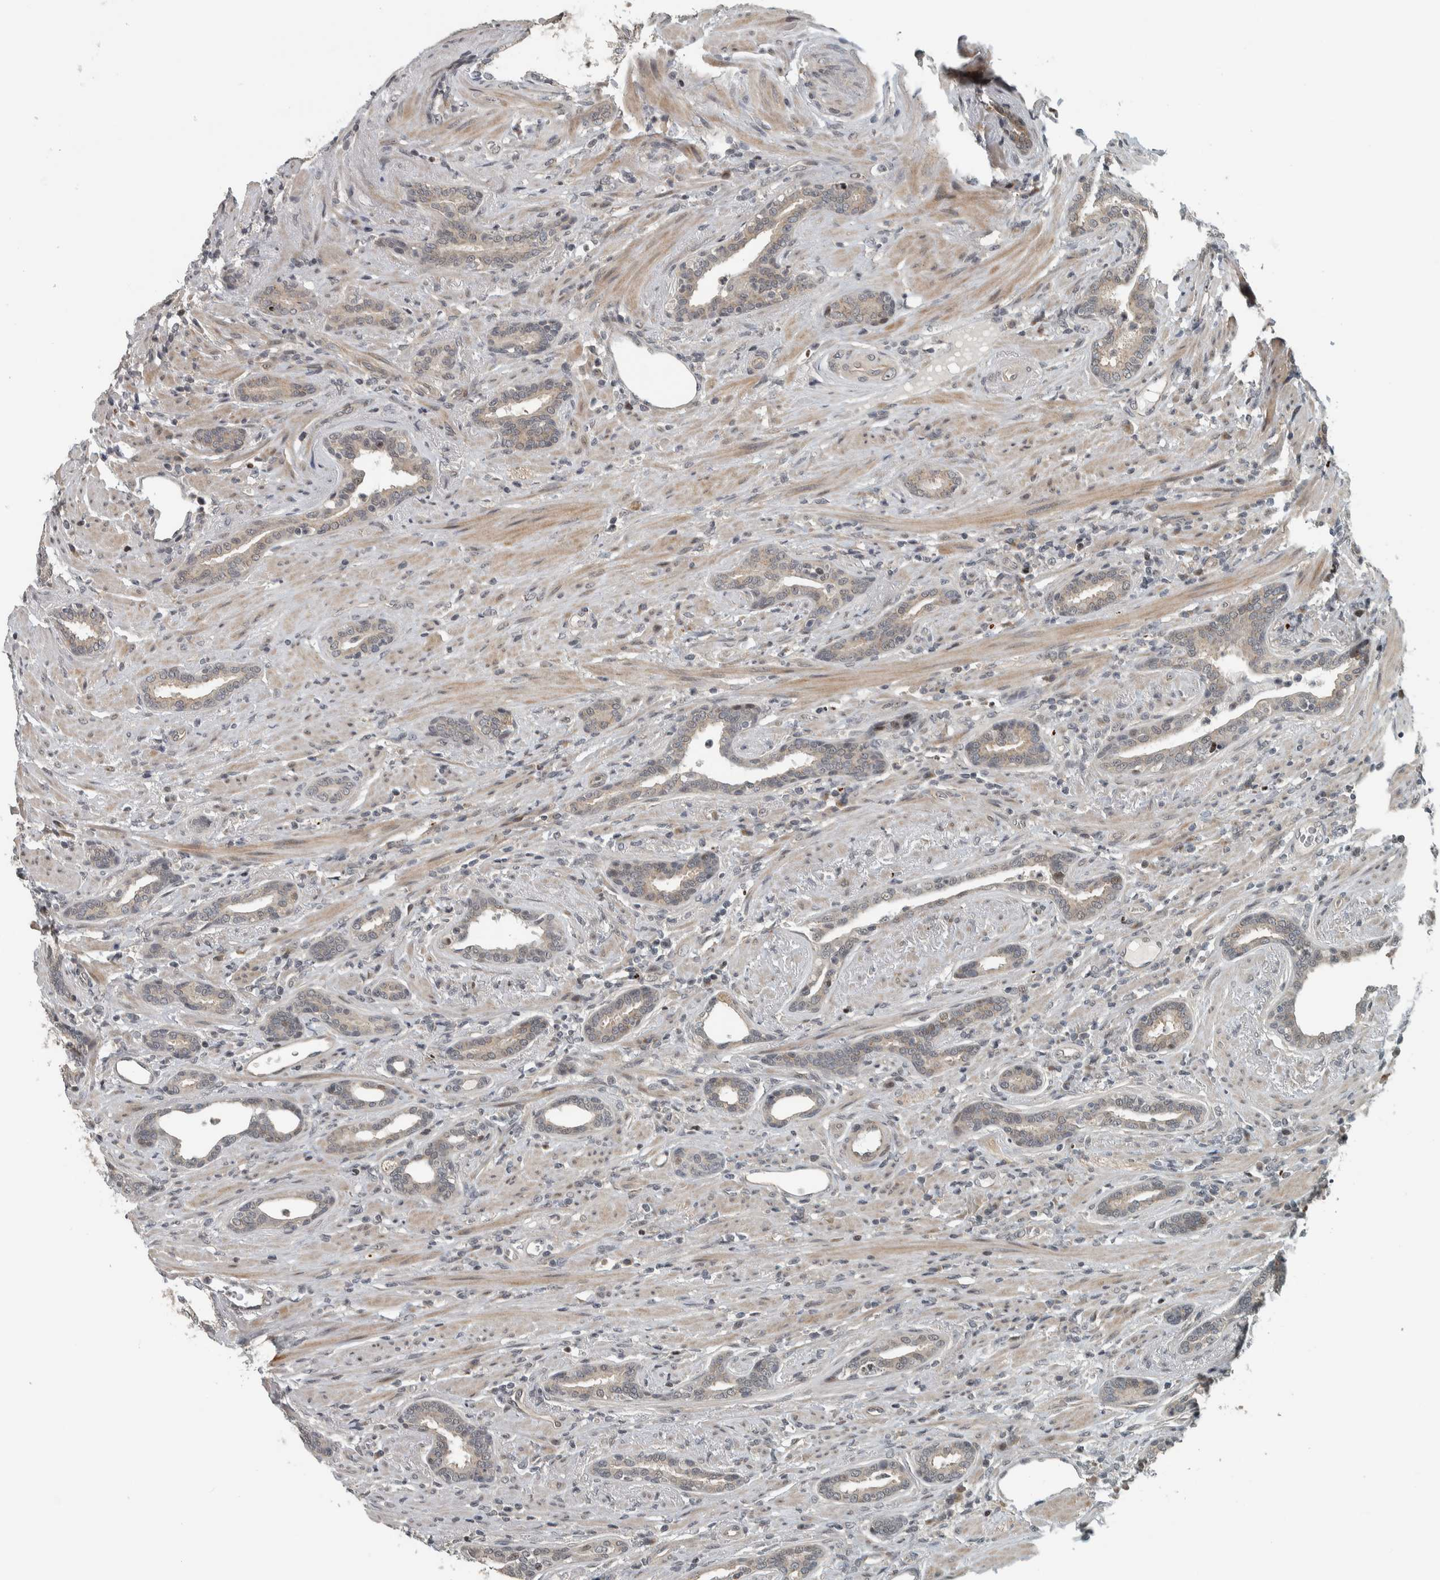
{"staining": {"intensity": "weak", "quantity": "<25%", "location": "cytoplasmic/membranous"}, "tissue": "prostate cancer", "cell_type": "Tumor cells", "image_type": "cancer", "snomed": [{"axis": "morphology", "description": "Adenocarcinoma, High grade"}, {"axis": "topography", "description": "Prostate"}], "caption": "An immunohistochemistry (IHC) photomicrograph of prostate adenocarcinoma (high-grade) is shown. There is no staining in tumor cells of prostate adenocarcinoma (high-grade). Brightfield microscopy of immunohistochemistry stained with DAB (brown) and hematoxylin (blue), captured at high magnification.", "gene": "NAPG", "patient": {"sex": "male", "age": 71}}